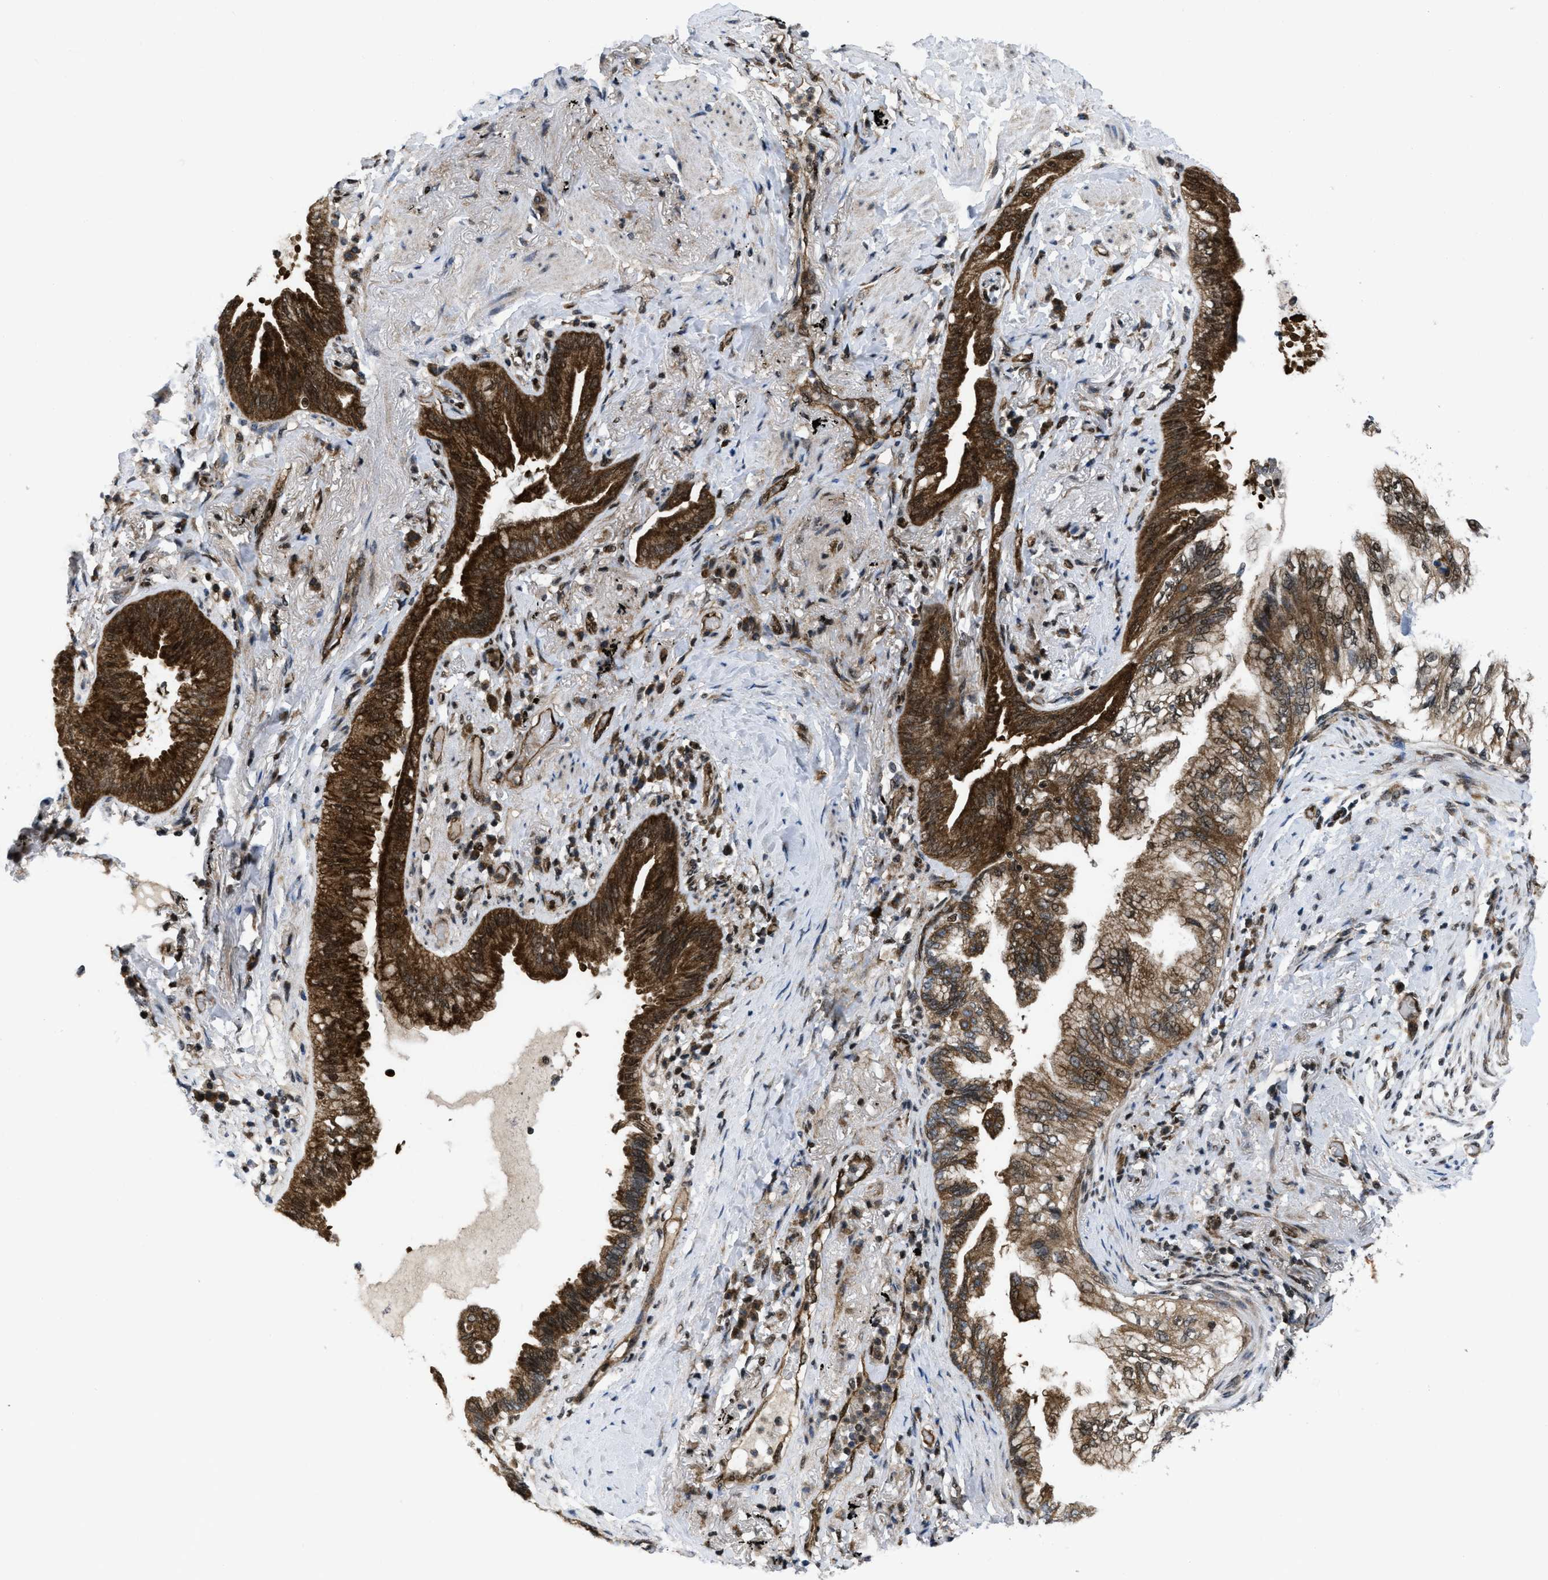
{"staining": {"intensity": "strong", "quantity": ">75%", "location": "cytoplasmic/membranous"}, "tissue": "lung cancer", "cell_type": "Tumor cells", "image_type": "cancer", "snomed": [{"axis": "morphology", "description": "Normal tissue, NOS"}, {"axis": "morphology", "description": "Adenocarcinoma, NOS"}, {"axis": "topography", "description": "Bronchus"}, {"axis": "topography", "description": "Lung"}], "caption": "Immunohistochemistry (IHC) (DAB) staining of lung cancer demonstrates strong cytoplasmic/membranous protein positivity in approximately >75% of tumor cells.", "gene": "PPP2CB", "patient": {"sex": "female", "age": 70}}